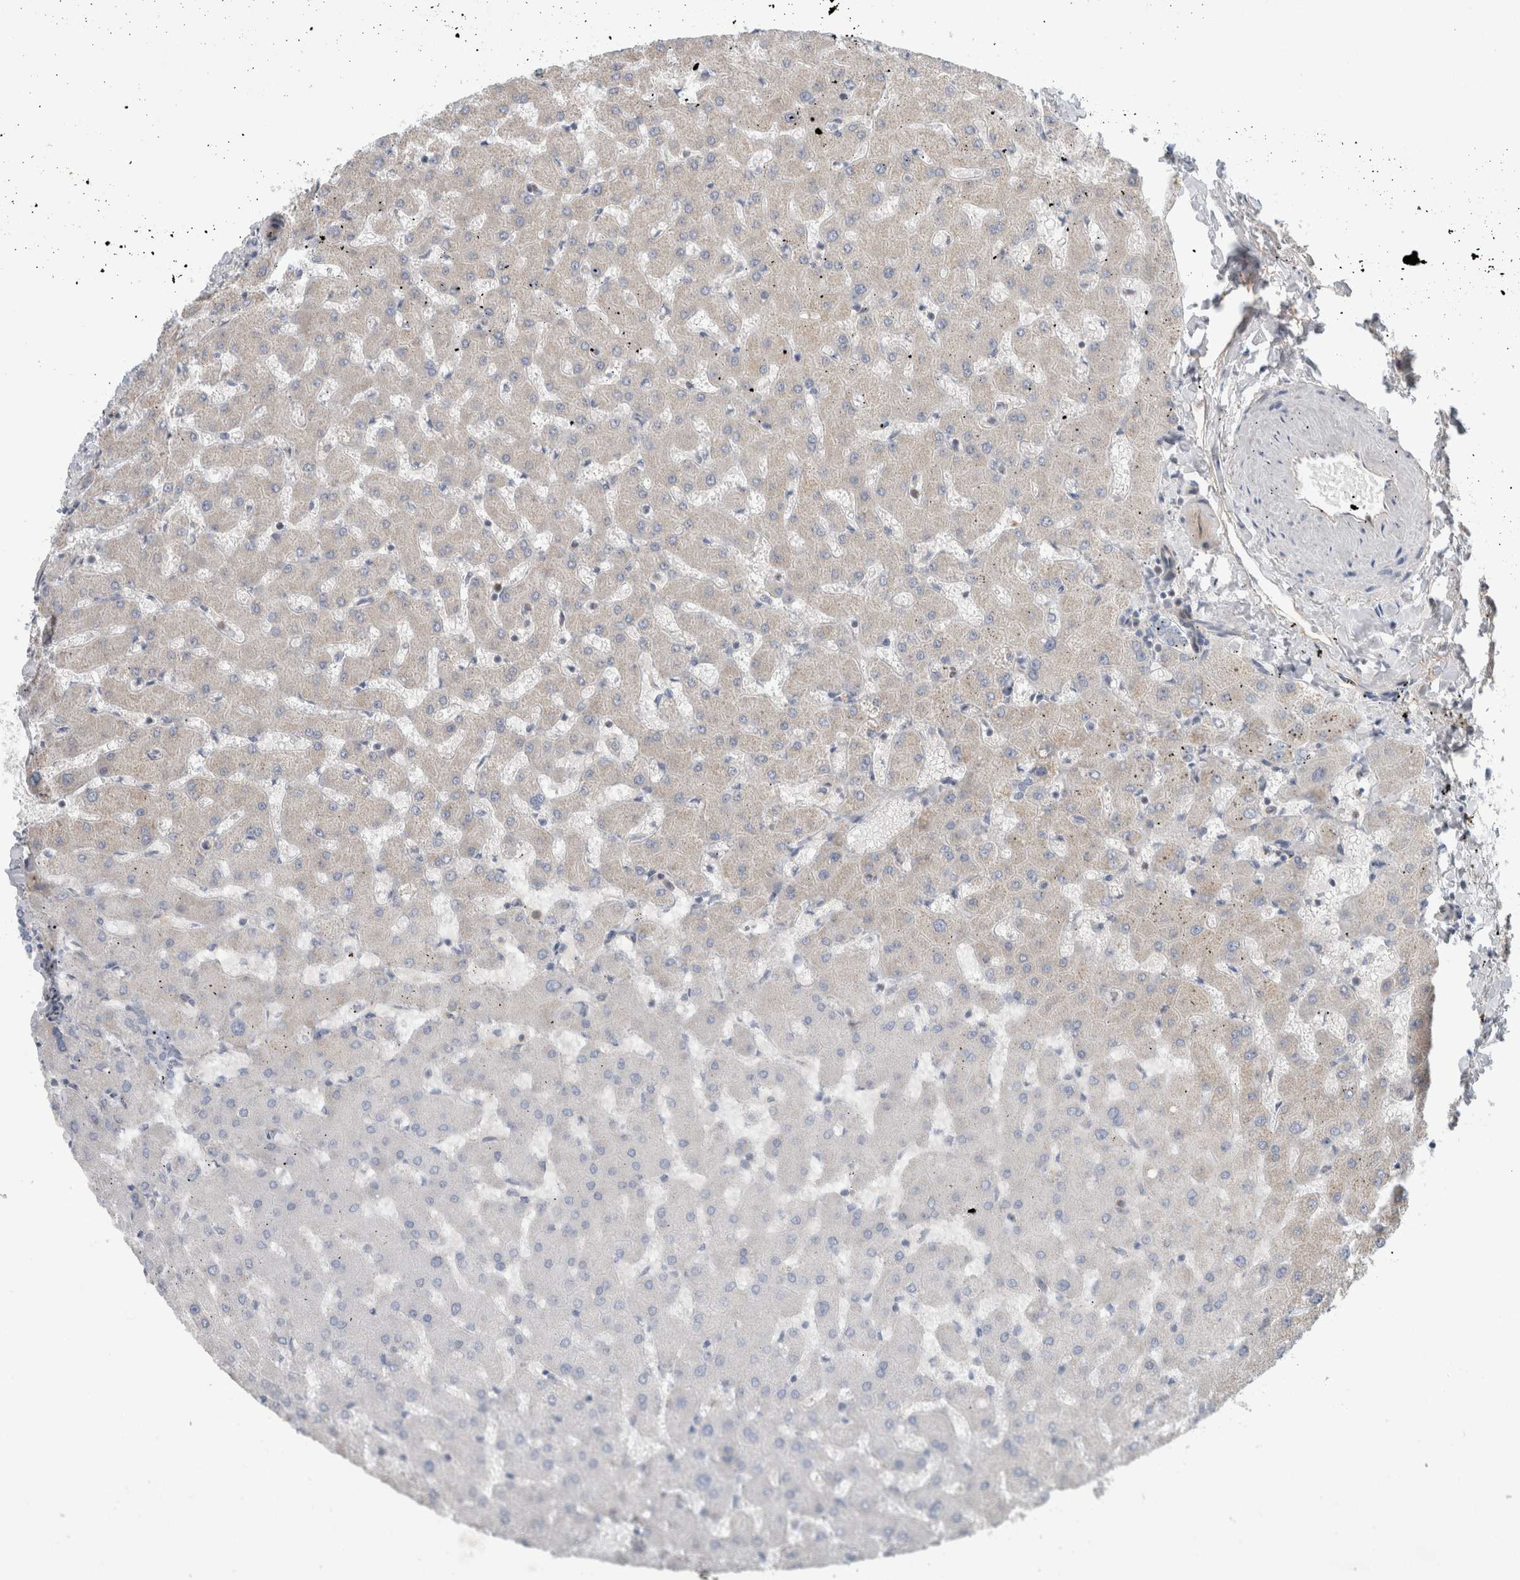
{"staining": {"intensity": "negative", "quantity": "none", "location": "none"}, "tissue": "liver", "cell_type": "Cholangiocytes", "image_type": "normal", "snomed": [{"axis": "morphology", "description": "Normal tissue, NOS"}, {"axis": "topography", "description": "Liver"}], "caption": "An image of liver stained for a protein displays no brown staining in cholangiocytes. (DAB IHC visualized using brightfield microscopy, high magnification).", "gene": "CD55", "patient": {"sex": "female", "age": 63}}